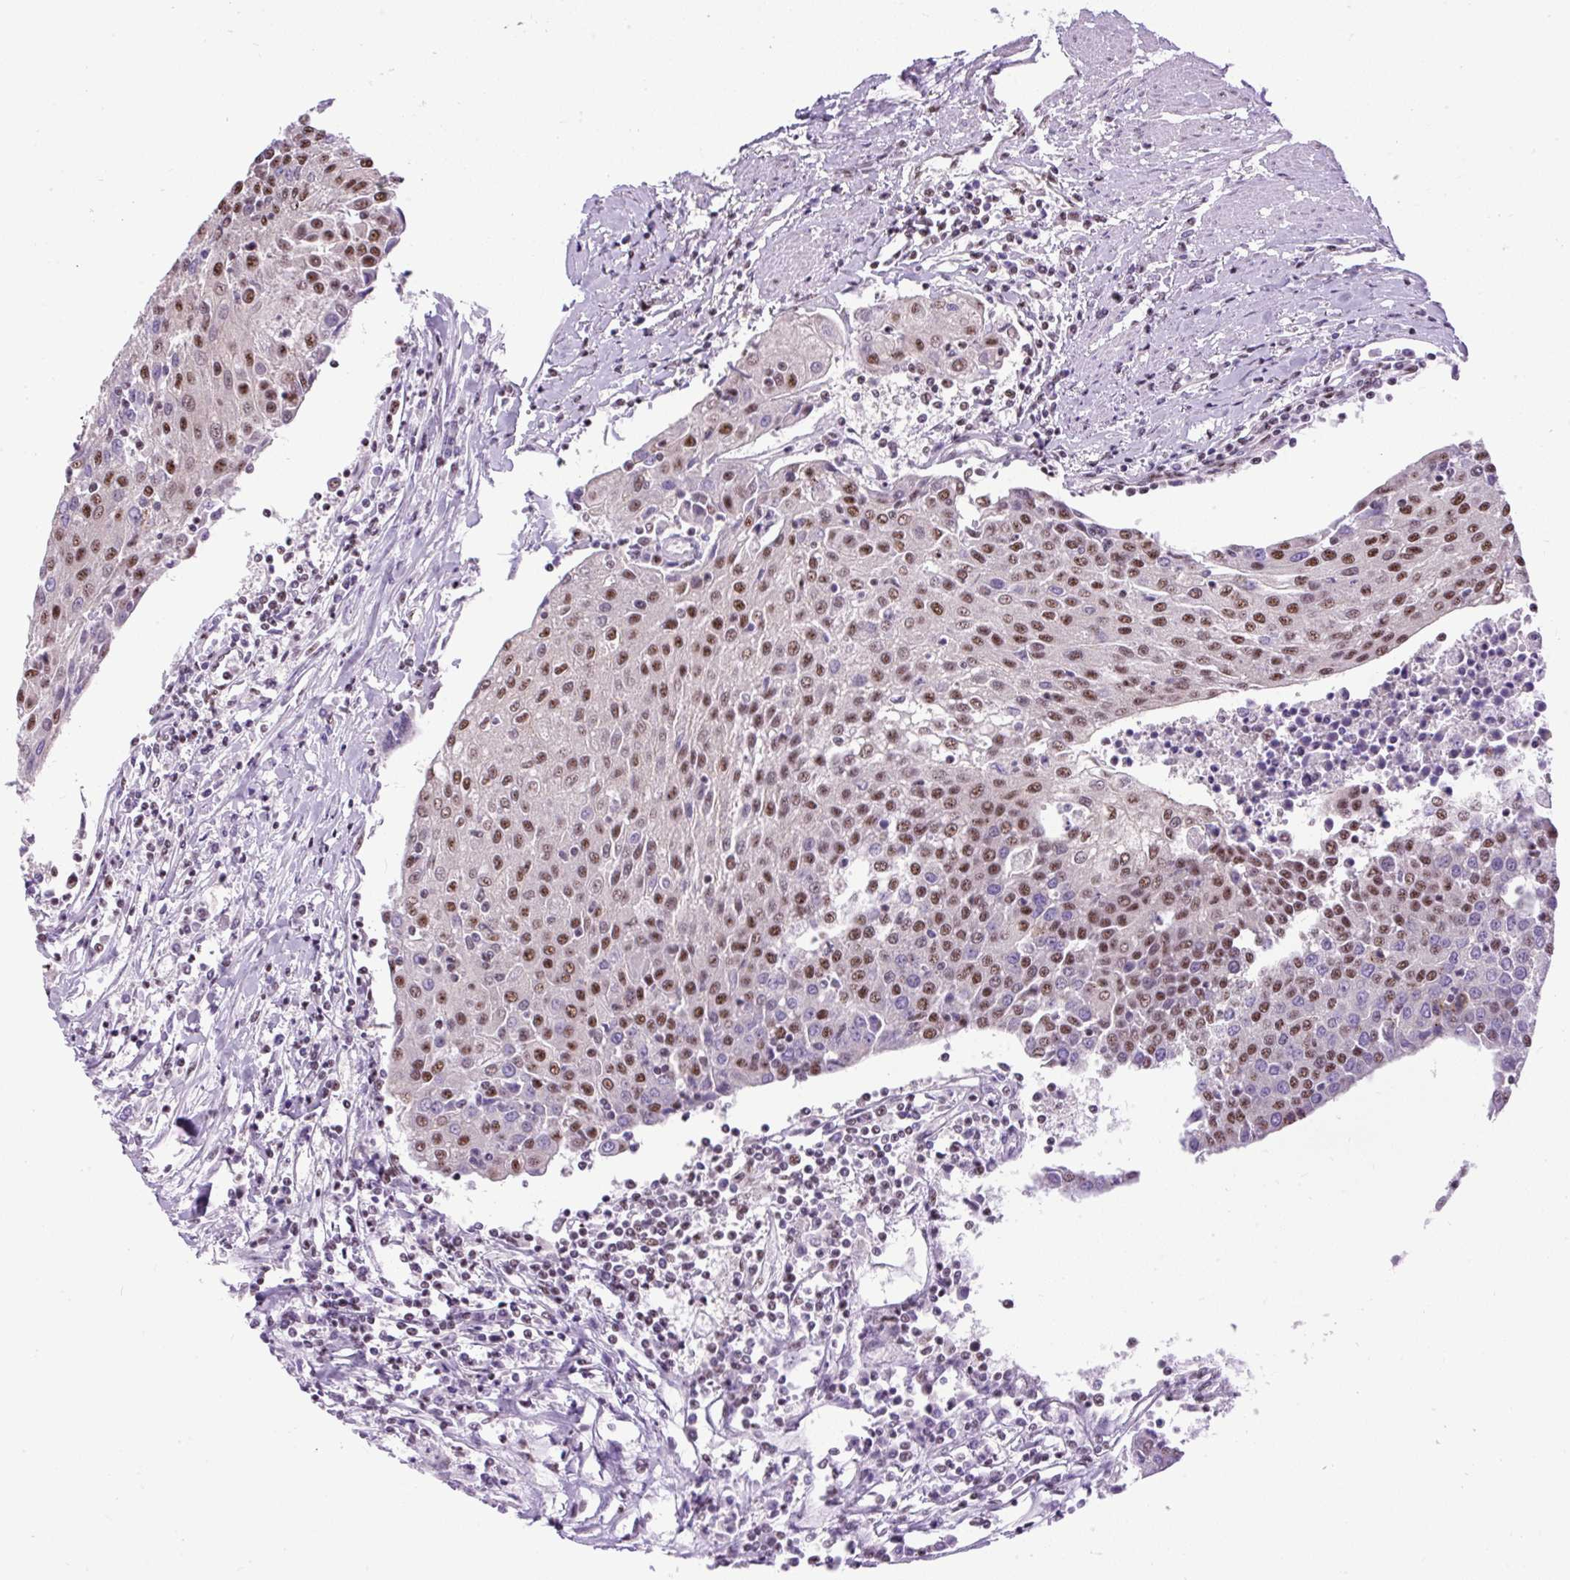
{"staining": {"intensity": "moderate", "quantity": ">75%", "location": "nuclear"}, "tissue": "urothelial cancer", "cell_type": "Tumor cells", "image_type": "cancer", "snomed": [{"axis": "morphology", "description": "Urothelial carcinoma, High grade"}, {"axis": "topography", "description": "Urinary bladder"}], "caption": "Immunohistochemical staining of urothelial carcinoma (high-grade) demonstrates medium levels of moderate nuclear expression in approximately >75% of tumor cells. The staining was performed using DAB (3,3'-diaminobenzidine), with brown indicating positive protein expression. Nuclei are stained blue with hematoxylin.", "gene": "SMC5", "patient": {"sex": "female", "age": 85}}